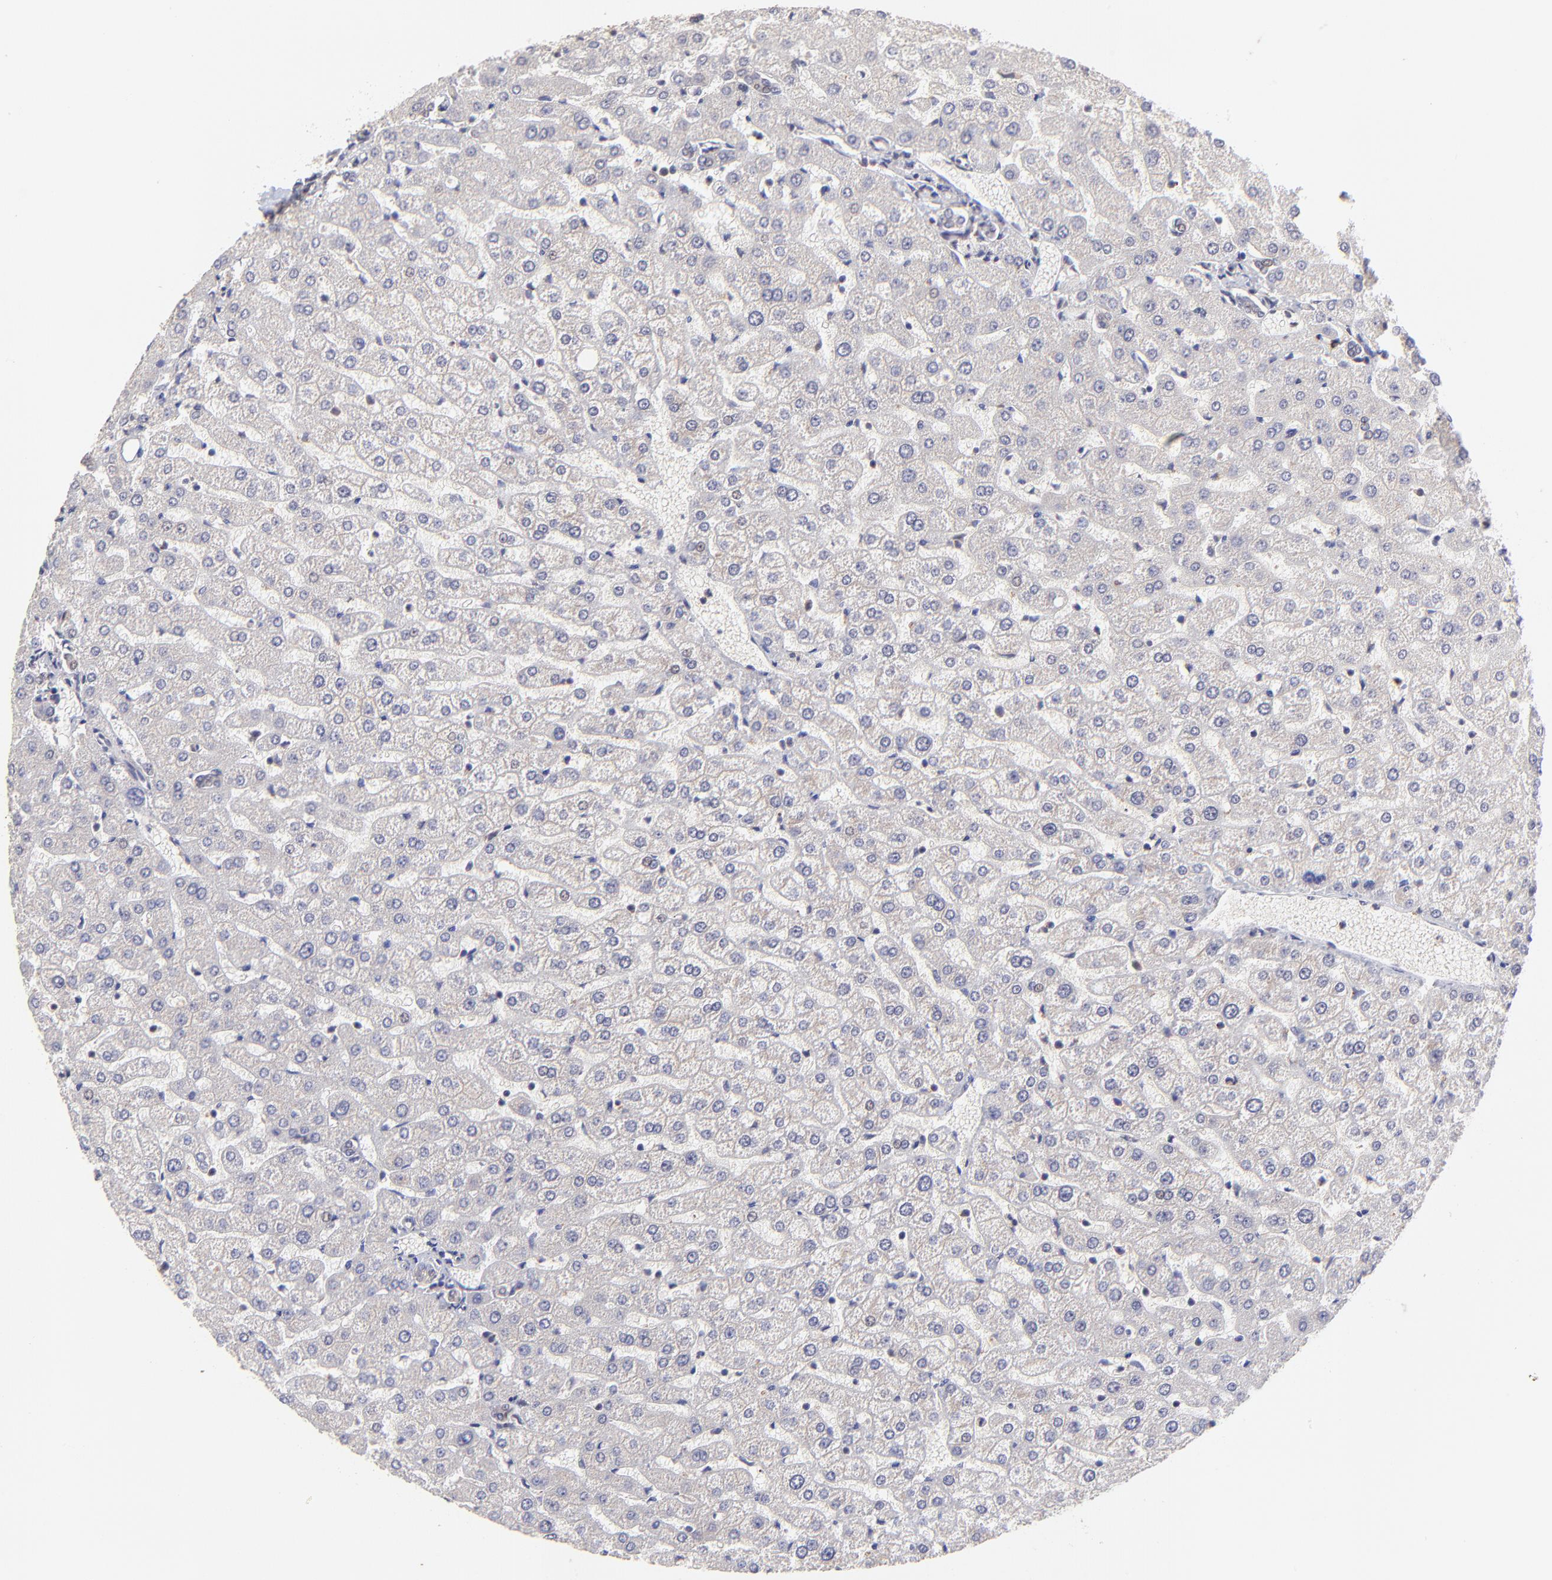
{"staining": {"intensity": "weak", "quantity": ">75%", "location": "cytoplasmic/membranous"}, "tissue": "liver", "cell_type": "Cholangiocytes", "image_type": "normal", "snomed": [{"axis": "morphology", "description": "Normal tissue, NOS"}, {"axis": "morphology", "description": "Fibrosis, NOS"}, {"axis": "topography", "description": "Liver"}], "caption": "A low amount of weak cytoplasmic/membranous positivity is seen in approximately >75% of cholangiocytes in benign liver.", "gene": "TNRC6B", "patient": {"sex": "female", "age": 29}}